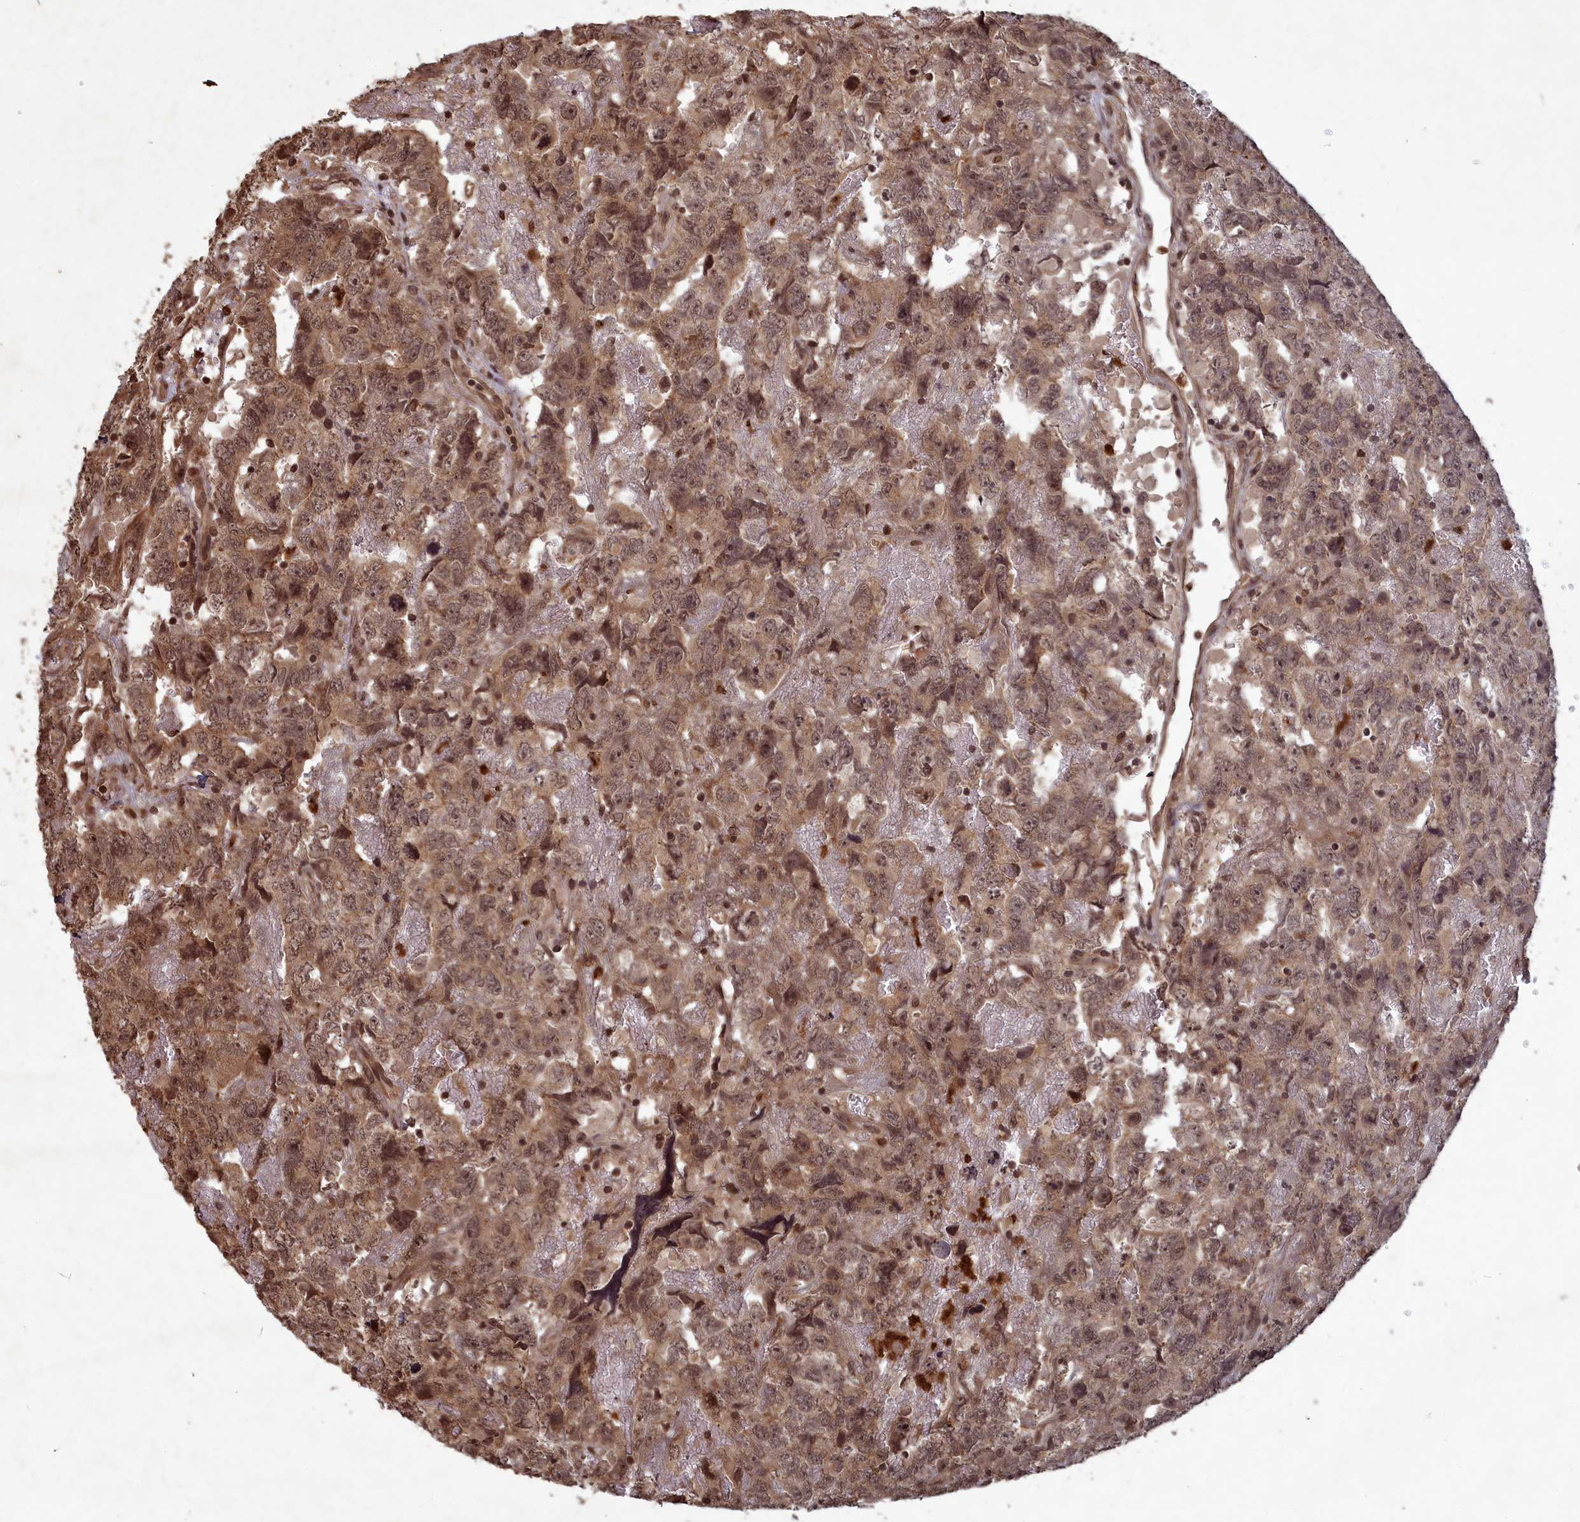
{"staining": {"intensity": "moderate", "quantity": ">75%", "location": "nuclear"}, "tissue": "testis cancer", "cell_type": "Tumor cells", "image_type": "cancer", "snomed": [{"axis": "morphology", "description": "Carcinoma, Embryonal, NOS"}, {"axis": "topography", "description": "Testis"}], "caption": "Immunohistochemical staining of embryonal carcinoma (testis) displays moderate nuclear protein expression in approximately >75% of tumor cells.", "gene": "SRMS", "patient": {"sex": "male", "age": 45}}